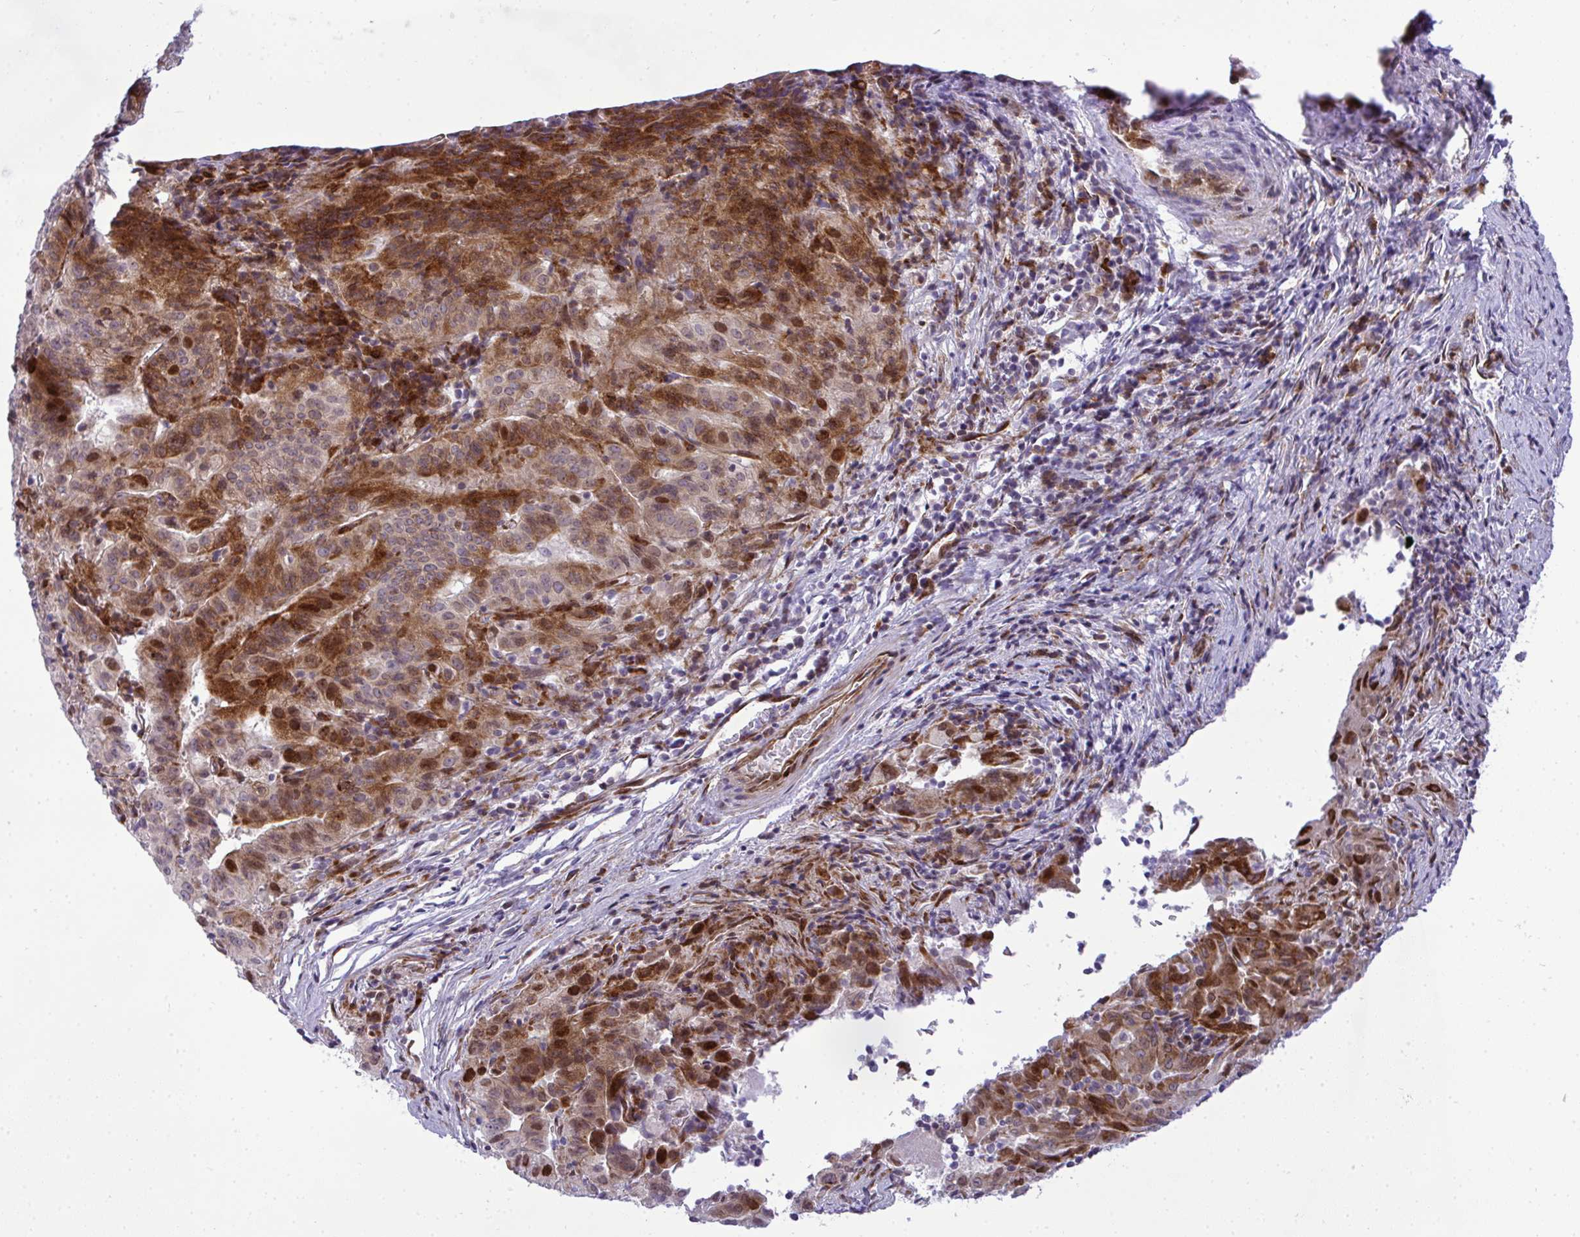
{"staining": {"intensity": "moderate", "quantity": ">75%", "location": "cytoplasmic/membranous,nuclear"}, "tissue": "pancreatic cancer", "cell_type": "Tumor cells", "image_type": "cancer", "snomed": [{"axis": "morphology", "description": "Adenocarcinoma, NOS"}, {"axis": "topography", "description": "Pancreas"}], "caption": "Immunohistochemical staining of human pancreatic cancer displays medium levels of moderate cytoplasmic/membranous and nuclear protein staining in about >75% of tumor cells.", "gene": "CASTOR2", "patient": {"sex": "male", "age": 63}}